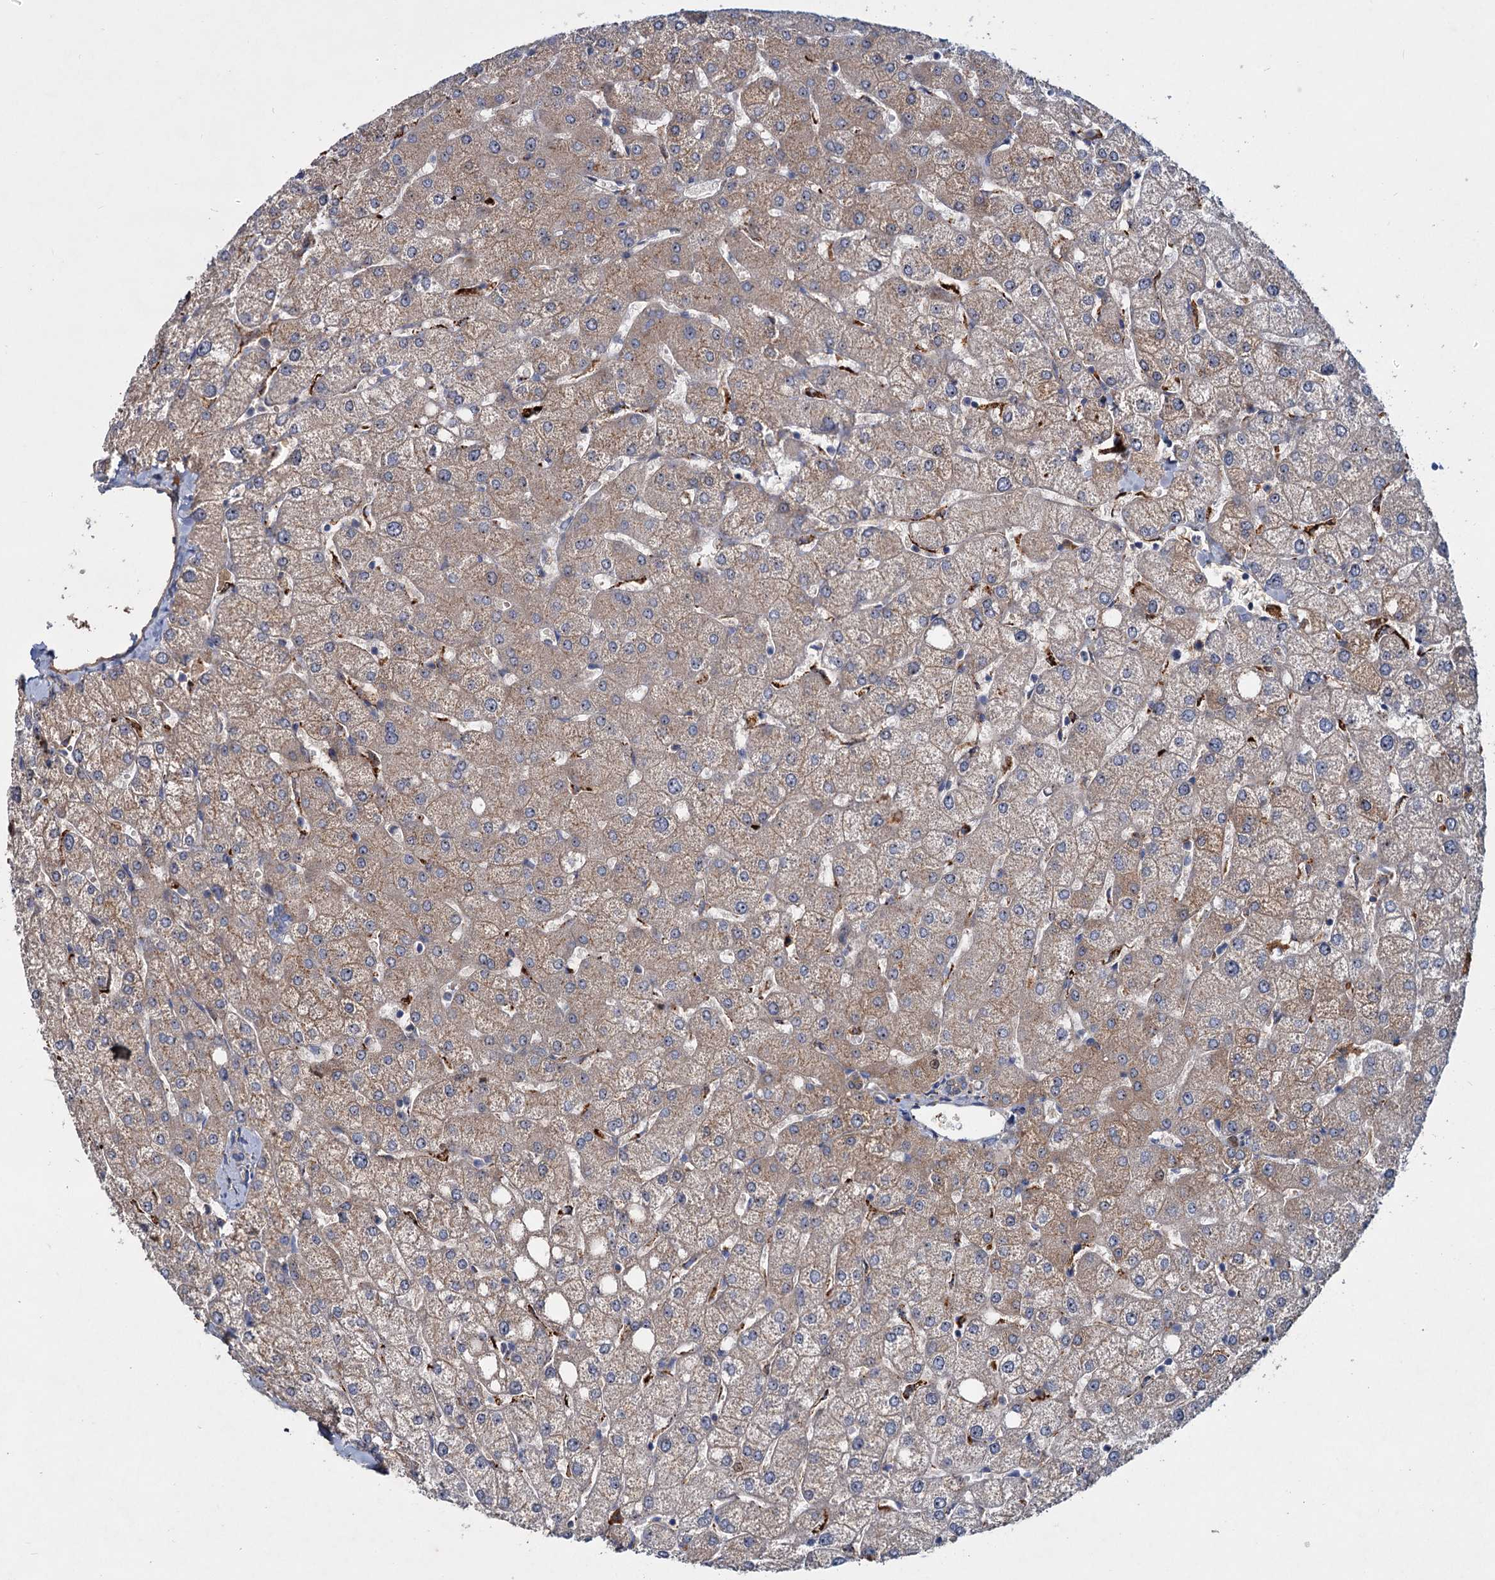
{"staining": {"intensity": "negative", "quantity": "none", "location": "none"}, "tissue": "liver", "cell_type": "Cholangiocytes", "image_type": "normal", "snomed": [{"axis": "morphology", "description": "Normal tissue, NOS"}, {"axis": "topography", "description": "Liver"}], "caption": "A micrograph of human liver is negative for staining in cholangiocytes. (DAB IHC with hematoxylin counter stain).", "gene": "CHRD", "patient": {"sex": "female", "age": 54}}